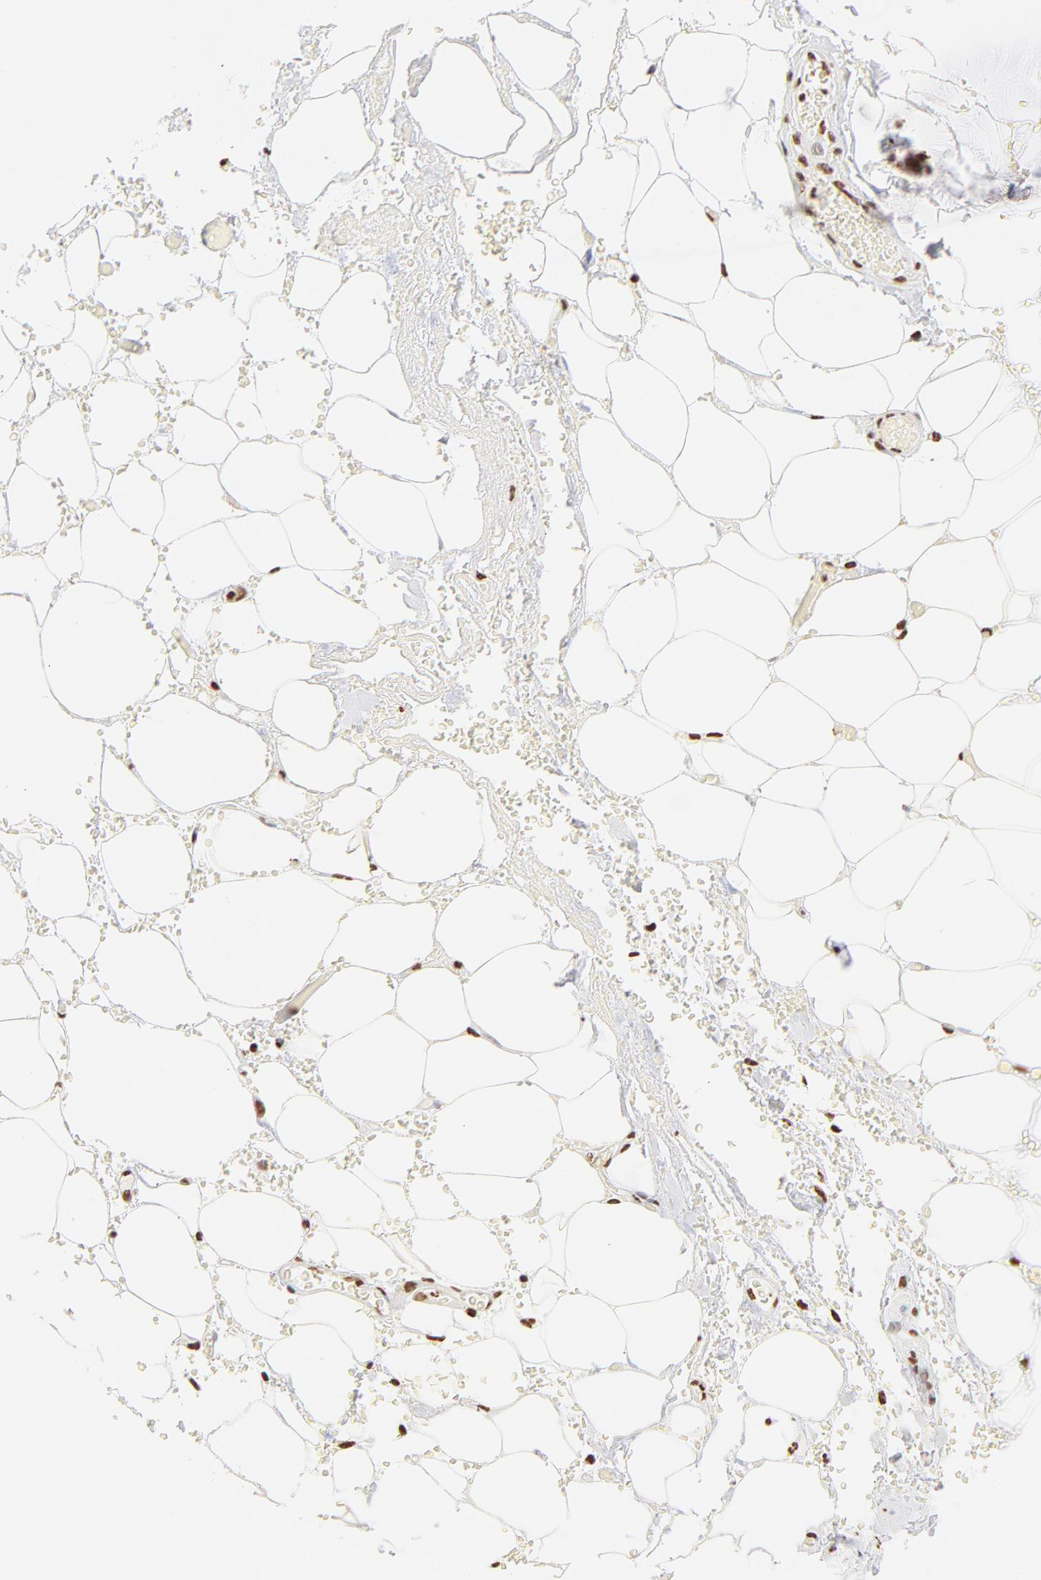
{"staining": {"intensity": "strong", "quantity": ">75%", "location": "nuclear"}, "tissue": "adipose tissue", "cell_type": "Adipocytes", "image_type": "normal", "snomed": [{"axis": "morphology", "description": "Normal tissue, NOS"}, {"axis": "morphology", "description": "Cholangiocarcinoma"}, {"axis": "topography", "description": "Liver"}, {"axis": "topography", "description": "Peripheral nerve tissue"}], "caption": "The photomicrograph demonstrates a brown stain indicating the presence of a protein in the nuclear of adipocytes in adipose tissue.", "gene": "ZNF540", "patient": {"sex": "male", "age": 50}}